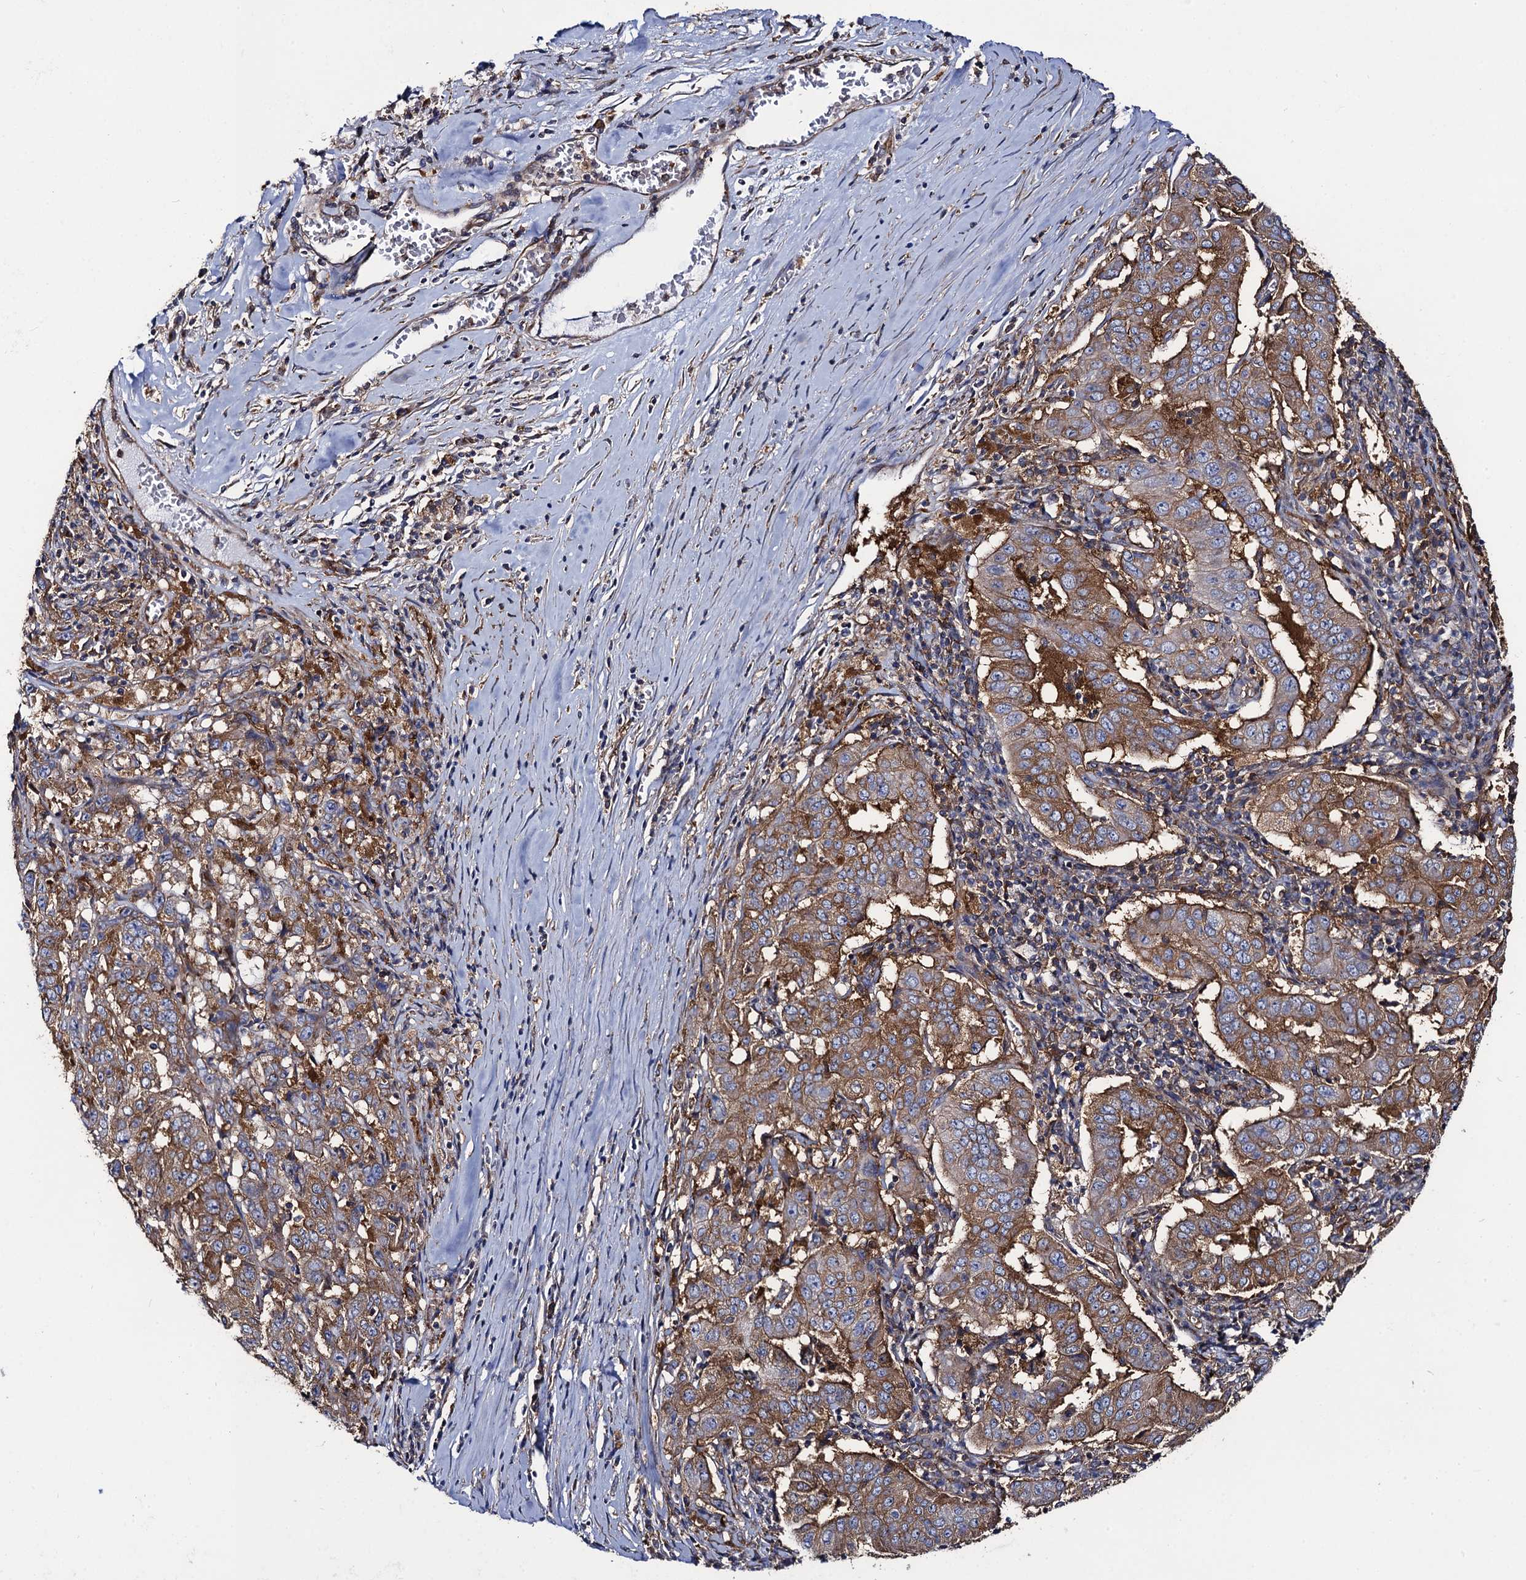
{"staining": {"intensity": "moderate", "quantity": ">75%", "location": "cytoplasmic/membranous"}, "tissue": "pancreatic cancer", "cell_type": "Tumor cells", "image_type": "cancer", "snomed": [{"axis": "morphology", "description": "Adenocarcinoma, NOS"}, {"axis": "topography", "description": "Pancreas"}], "caption": "Tumor cells exhibit medium levels of moderate cytoplasmic/membranous positivity in approximately >75% of cells in pancreatic cancer.", "gene": "DYDC1", "patient": {"sex": "male", "age": 63}}